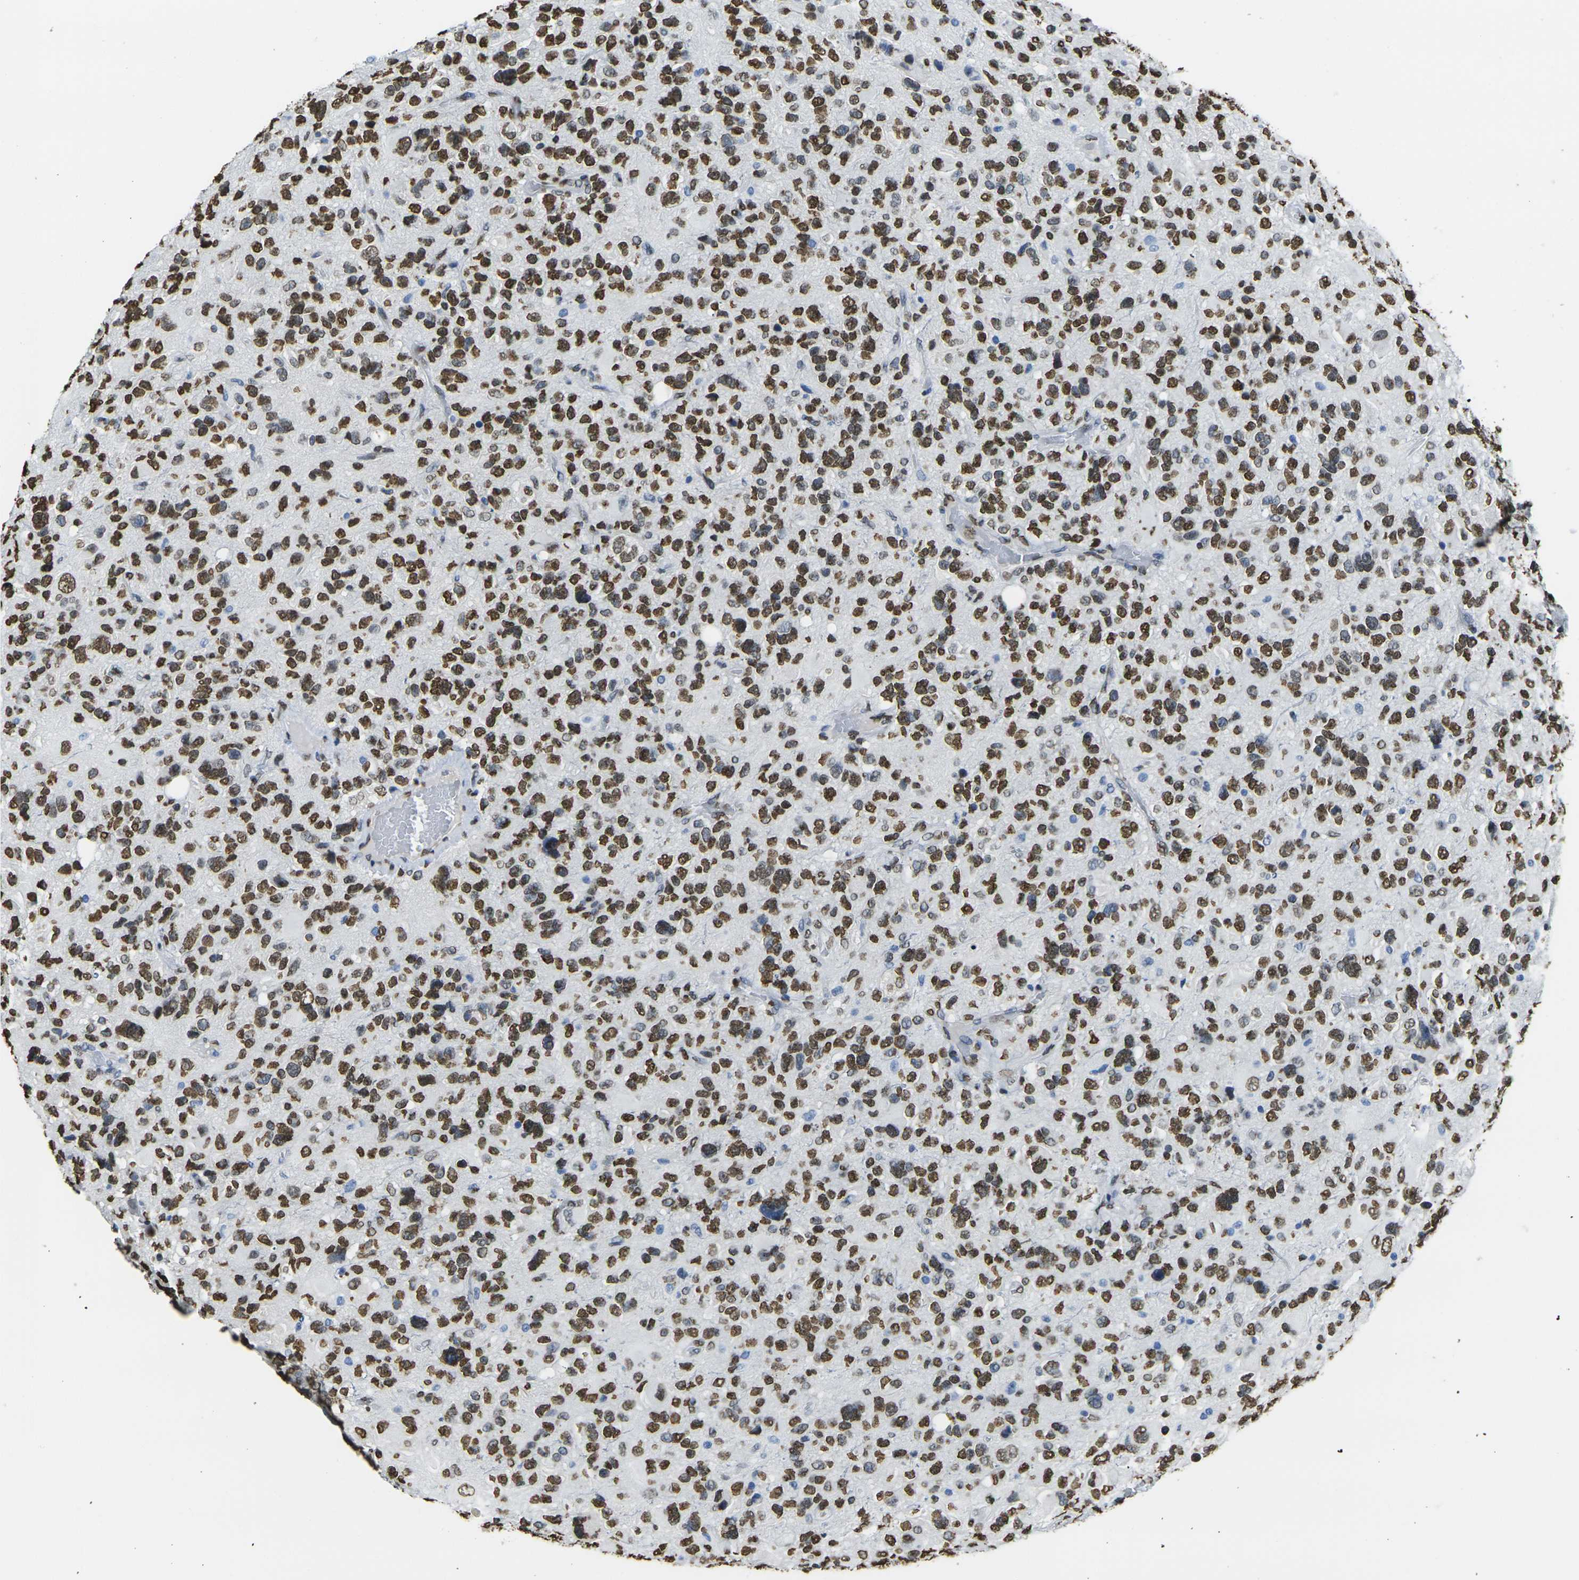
{"staining": {"intensity": "strong", "quantity": ">75%", "location": "nuclear"}, "tissue": "glioma", "cell_type": "Tumor cells", "image_type": "cancer", "snomed": [{"axis": "morphology", "description": "Glioma, malignant, High grade"}, {"axis": "topography", "description": "Brain"}], "caption": "High-magnification brightfield microscopy of glioma stained with DAB (3,3'-diaminobenzidine) (brown) and counterstained with hematoxylin (blue). tumor cells exhibit strong nuclear staining is seen in approximately>75% of cells. Using DAB (brown) and hematoxylin (blue) stains, captured at high magnification using brightfield microscopy.", "gene": "DRAXIN", "patient": {"sex": "male", "age": 48}}